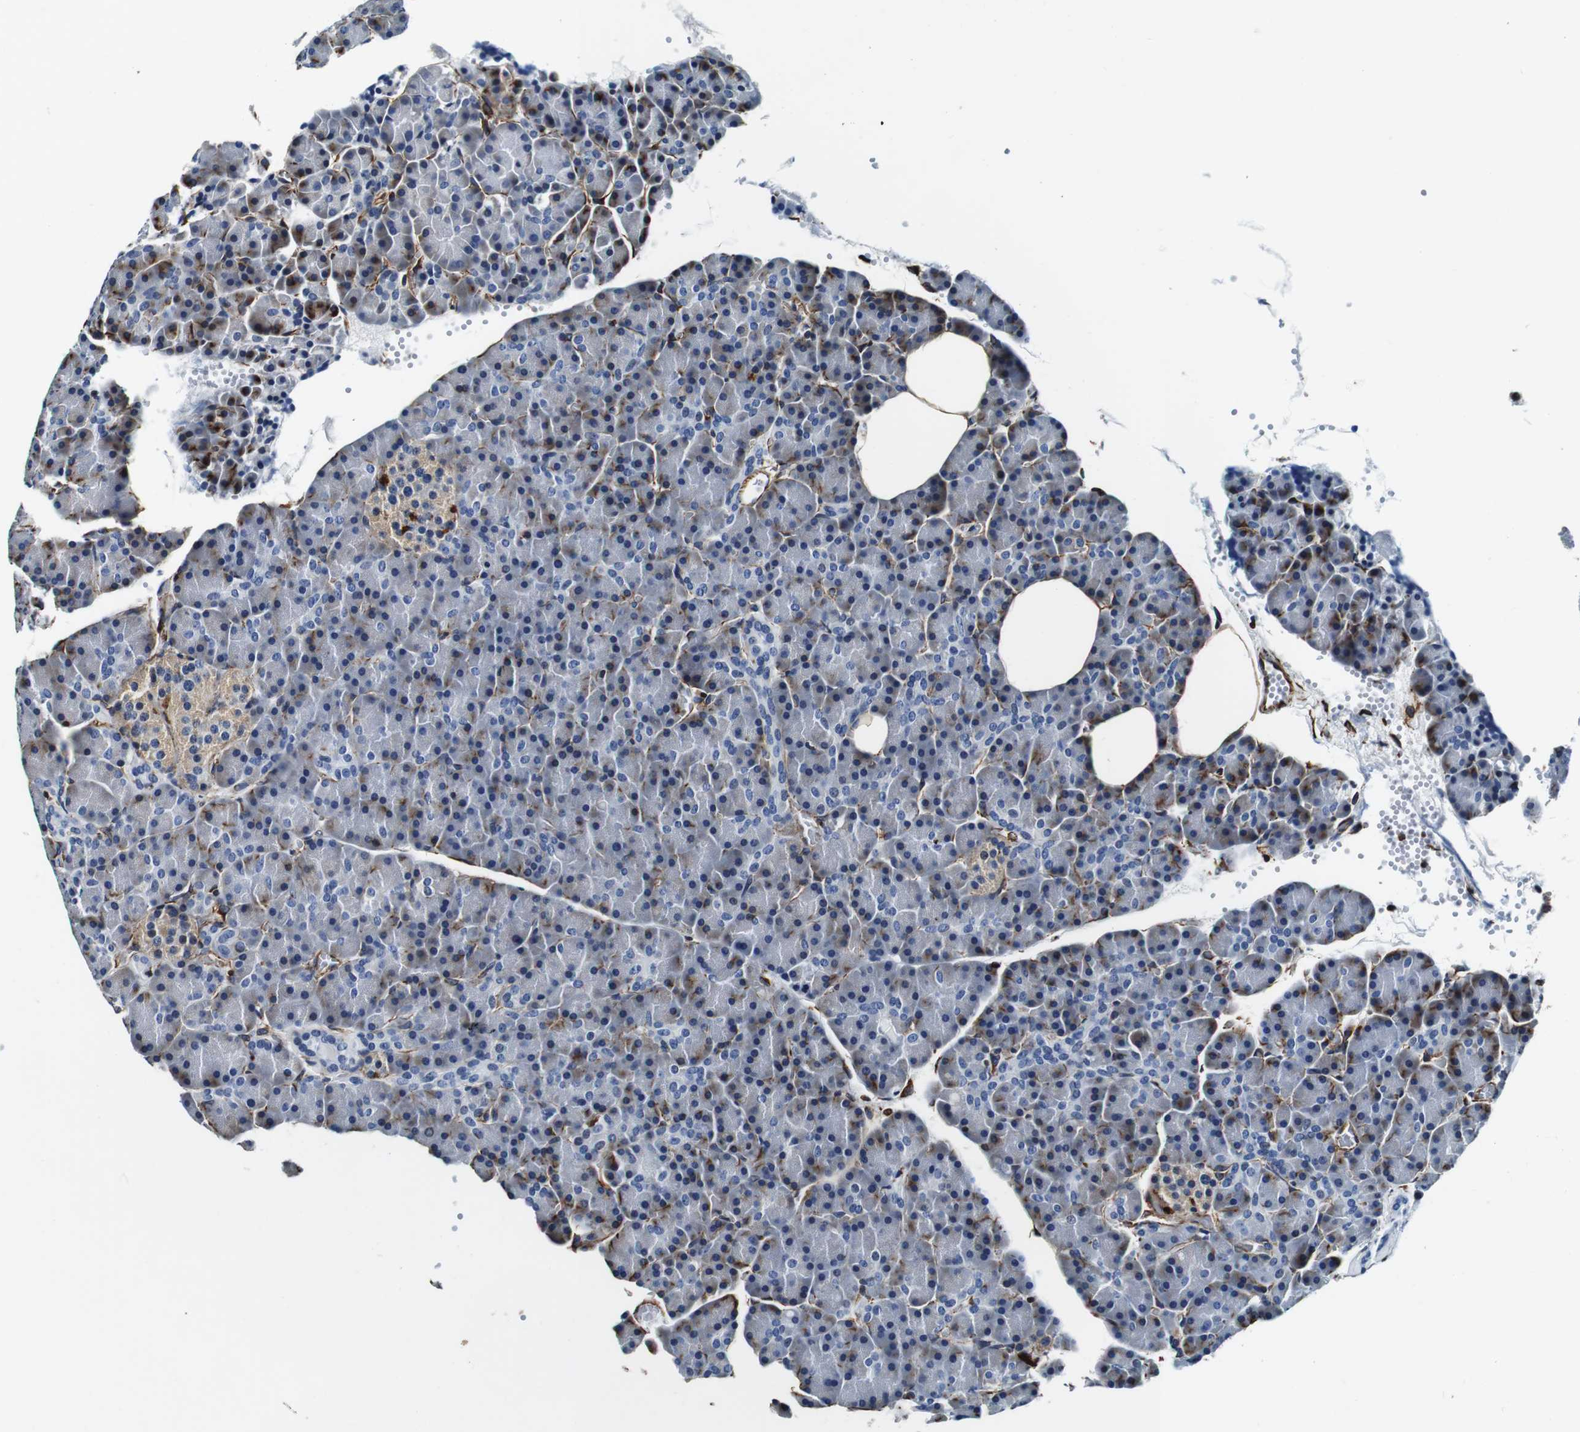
{"staining": {"intensity": "negative", "quantity": "none", "location": "none"}, "tissue": "pancreas", "cell_type": "Exocrine glandular cells", "image_type": "normal", "snomed": [{"axis": "morphology", "description": "Normal tissue, NOS"}, {"axis": "topography", "description": "Pancreas"}], "caption": "This image is of normal pancreas stained with immunohistochemistry to label a protein in brown with the nuclei are counter-stained blue. There is no expression in exocrine glandular cells.", "gene": "GJE1", "patient": {"sex": "female", "age": 35}}